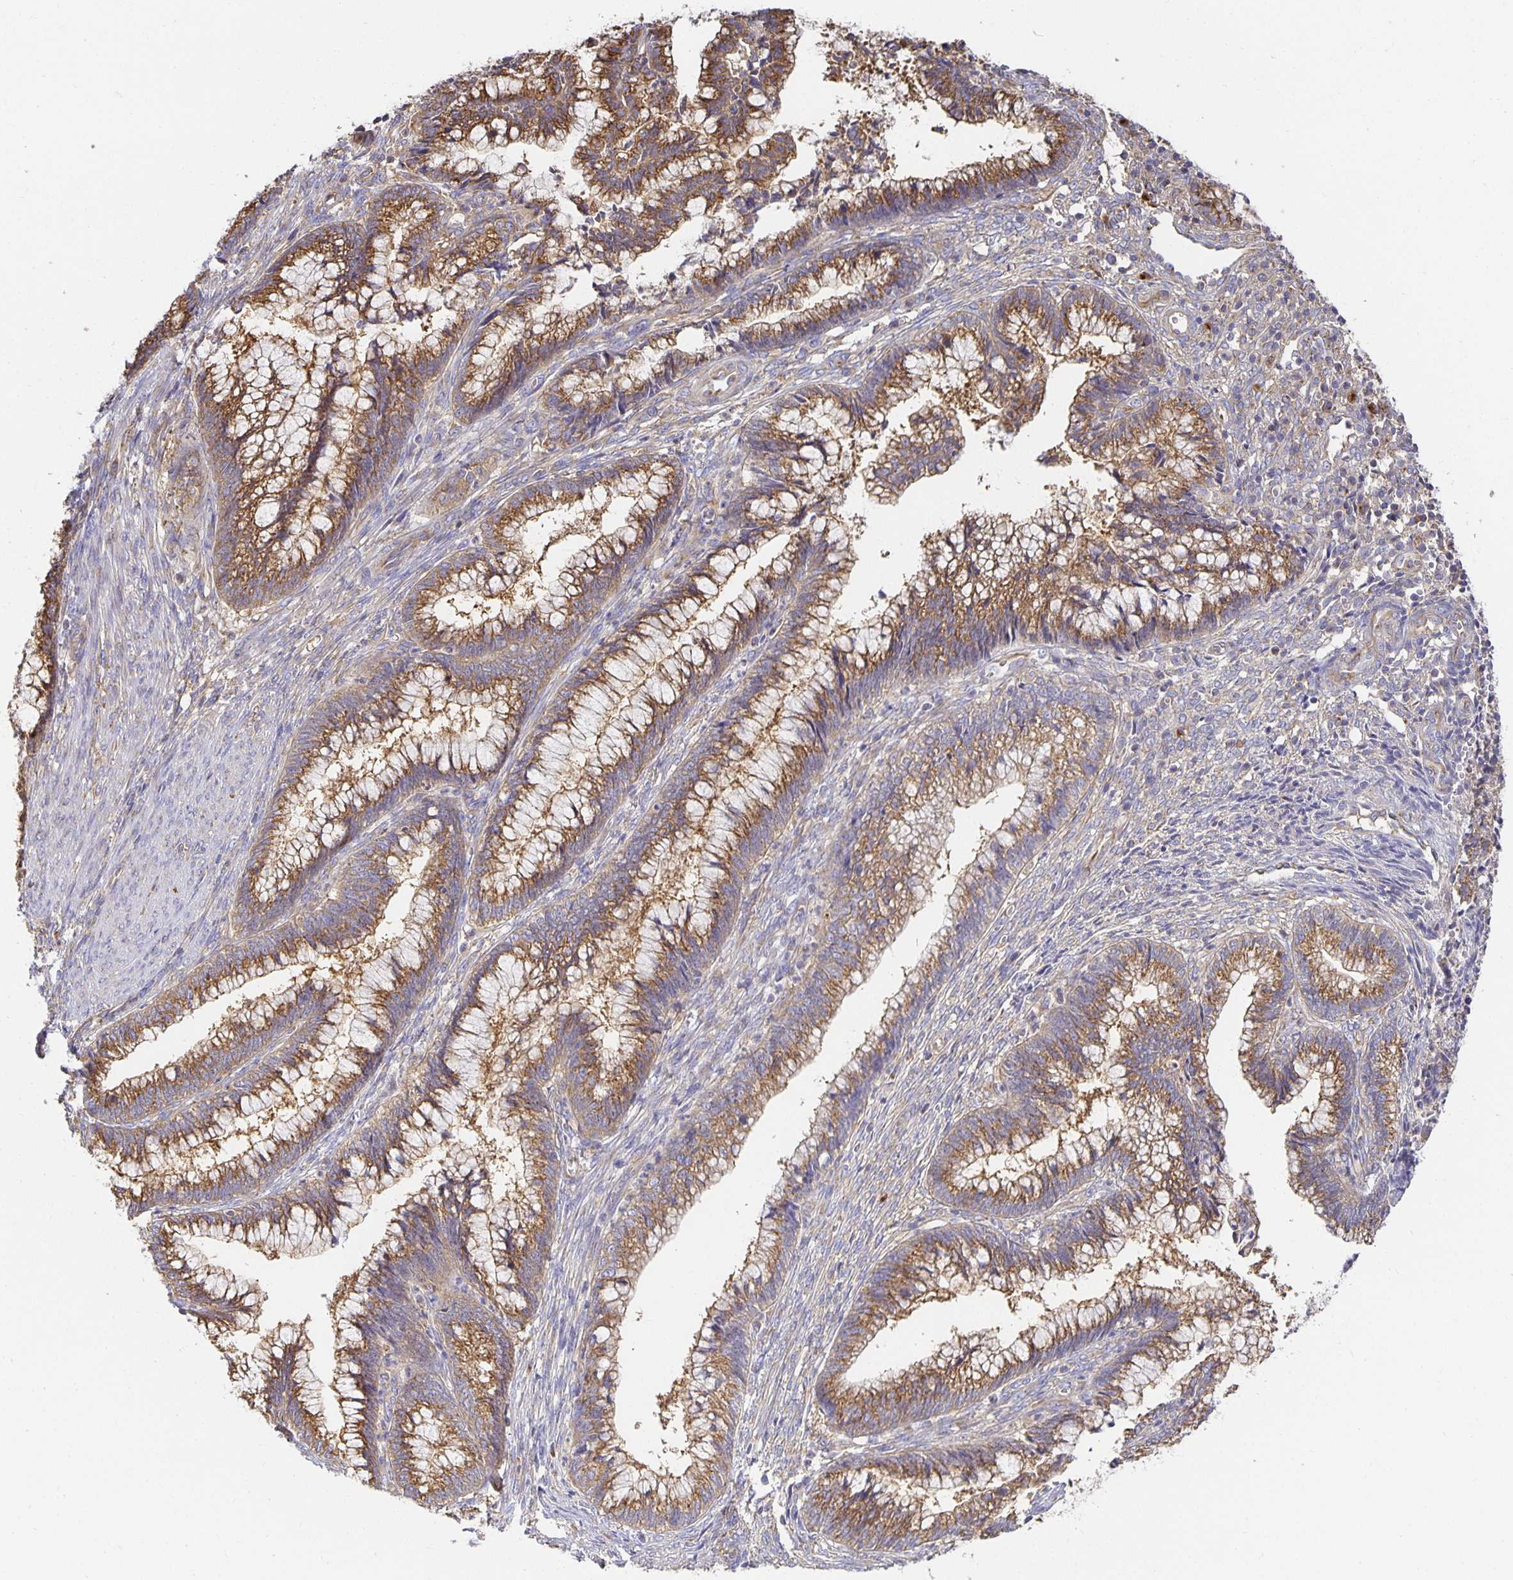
{"staining": {"intensity": "moderate", "quantity": ">75%", "location": "cytoplasmic/membranous"}, "tissue": "cervical cancer", "cell_type": "Tumor cells", "image_type": "cancer", "snomed": [{"axis": "morphology", "description": "Adenocarcinoma, NOS"}, {"axis": "topography", "description": "Cervix"}], "caption": "Human cervical cancer (adenocarcinoma) stained for a protein (brown) reveals moderate cytoplasmic/membranous positive positivity in approximately >75% of tumor cells.", "gene": "USO1", "patient": {"sex": "female", "age": 44}}